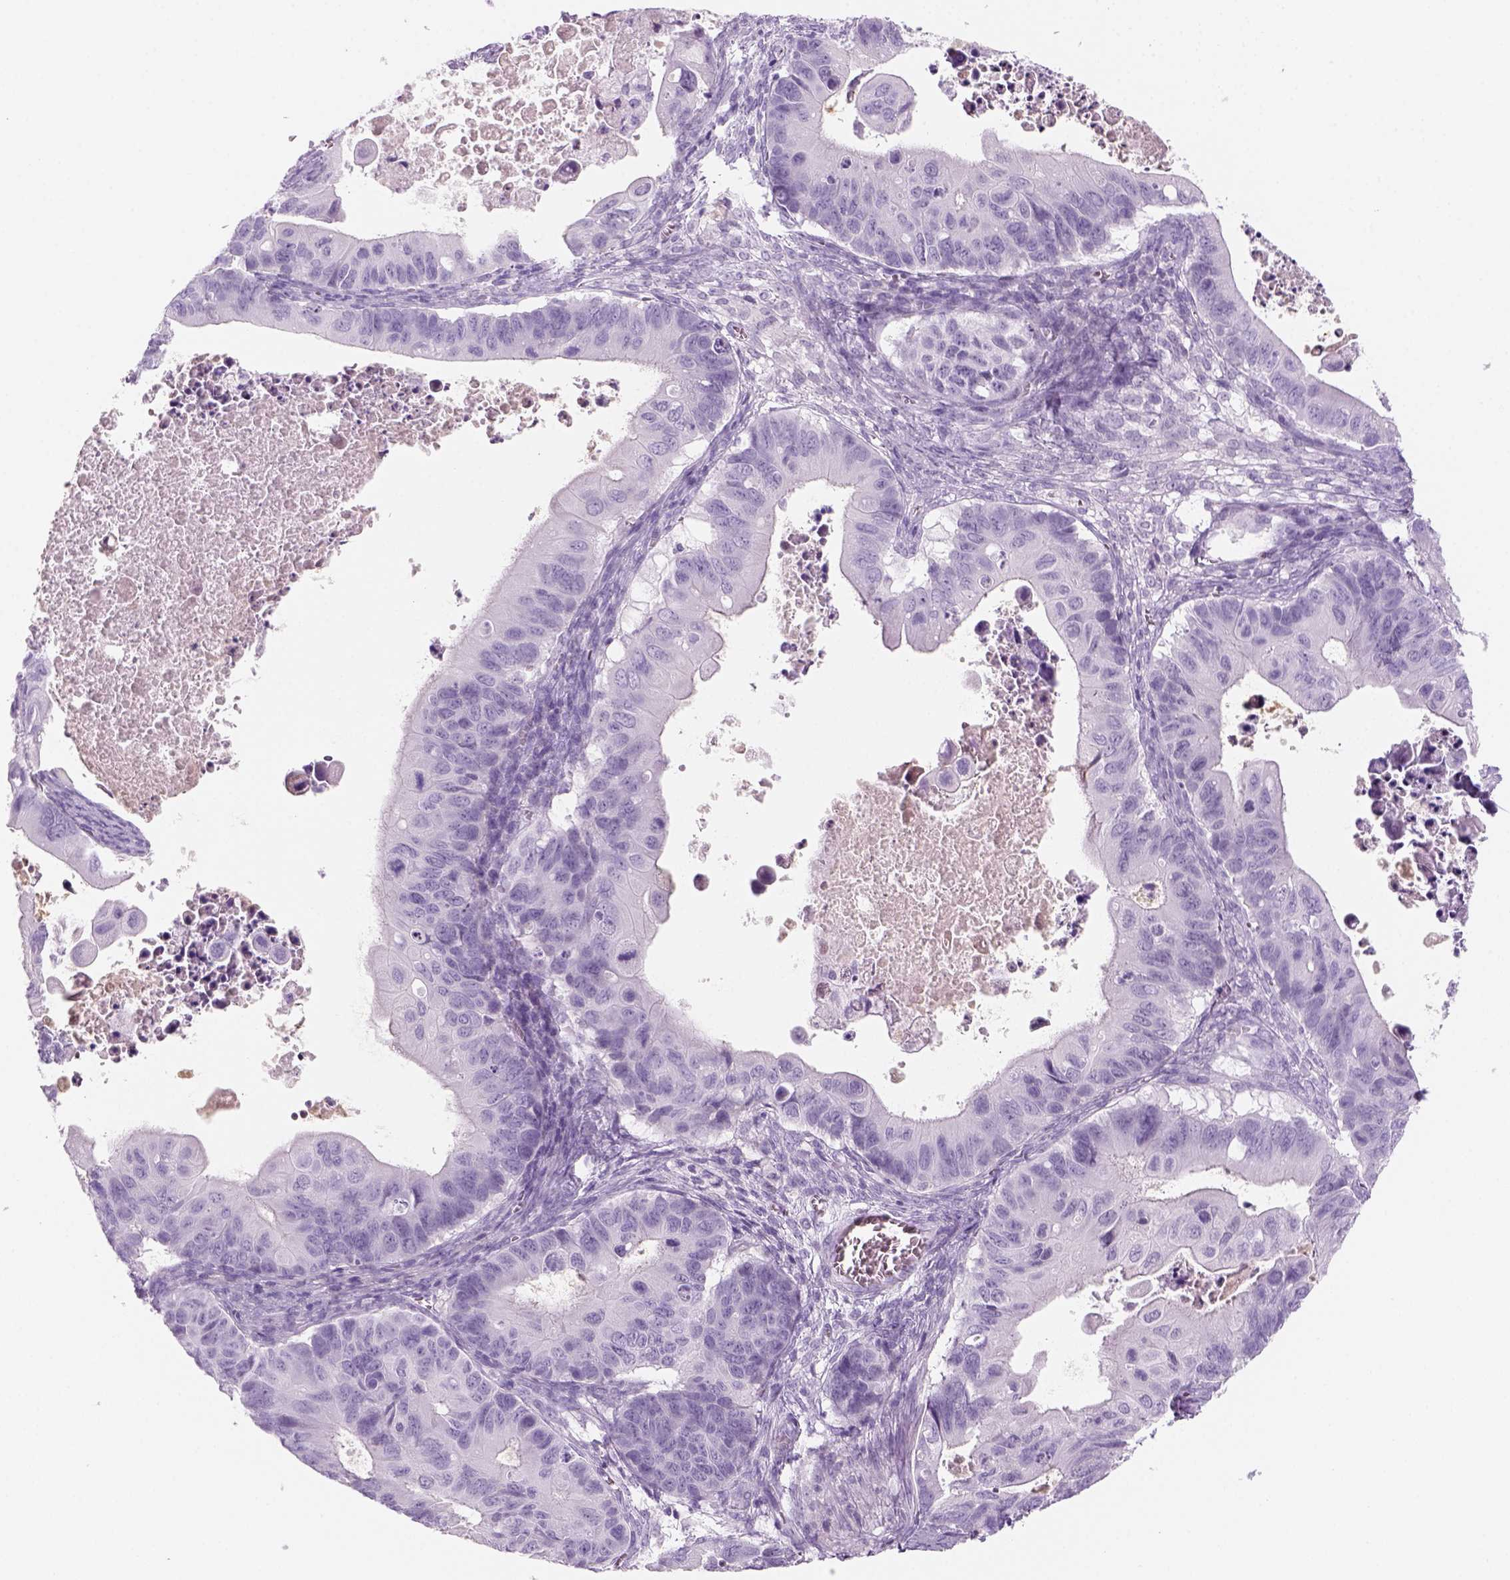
{"staining": {"intensity": "negative", "quantity": "none", "location": "none"}, "tissue": "ovarian cancer", "cell_type": "Tumor cells", "image_type": "cancer", "snomed": [{"axis": "morphology", "description": "Cystadenocarcinoma, mucinous, NOS"}, {"axis": "topography", "description": "Ovary"}], "caption": "This is an immunohistochemistry micrograph of mucinous cystadenocarcinoma (ovarian). There is no positivity in tumor cells.", "gene": "KRTAP11-1", "patient": {"sex": "female", "age": 64}}